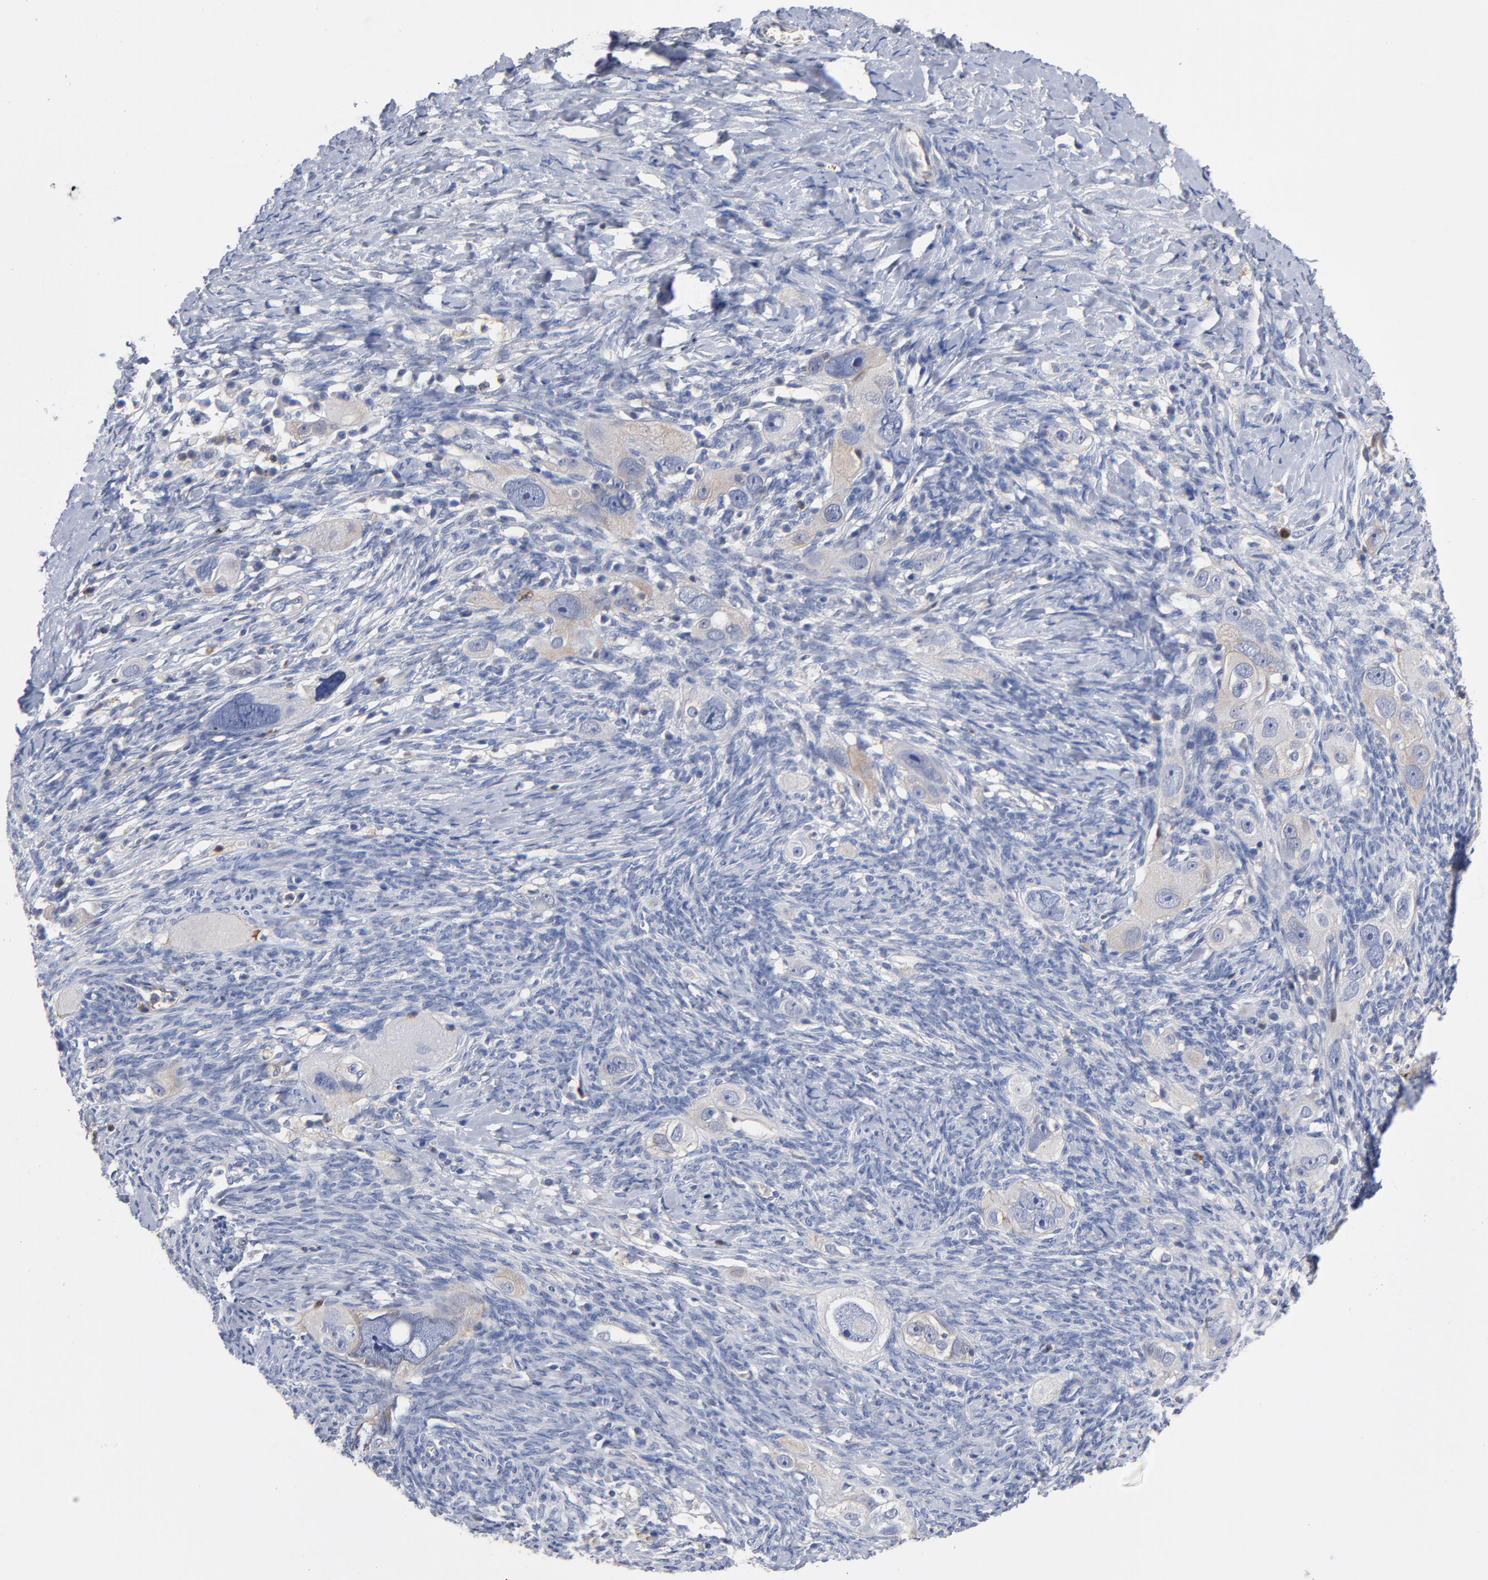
{"staining": {"intensity": "weak", "quantity": "25%-75%", "location": "cytoplasmic/membranous"}, "tissue": "ovarian cancer", "cell_type": "Tumor cells", "image_type": "cancer", "snomed": [{"axis": "morphology", "description": "Normal tissue, NOS"}, {"axis": "morphology", "description": "Cystadenocarcinoma, serous, NOS"}, {"axis": "topography", "description": "Ovary"}], "caption": "This image reveals IHC staining of human ovarian cancer (serous cystadenocarcinoma), with low weak cytoplasmic/membranous expression in approximately 25%-75% of tumor cells.", "gene": "PDLIM2", "patient": {"sex": "female", "age": 62}}